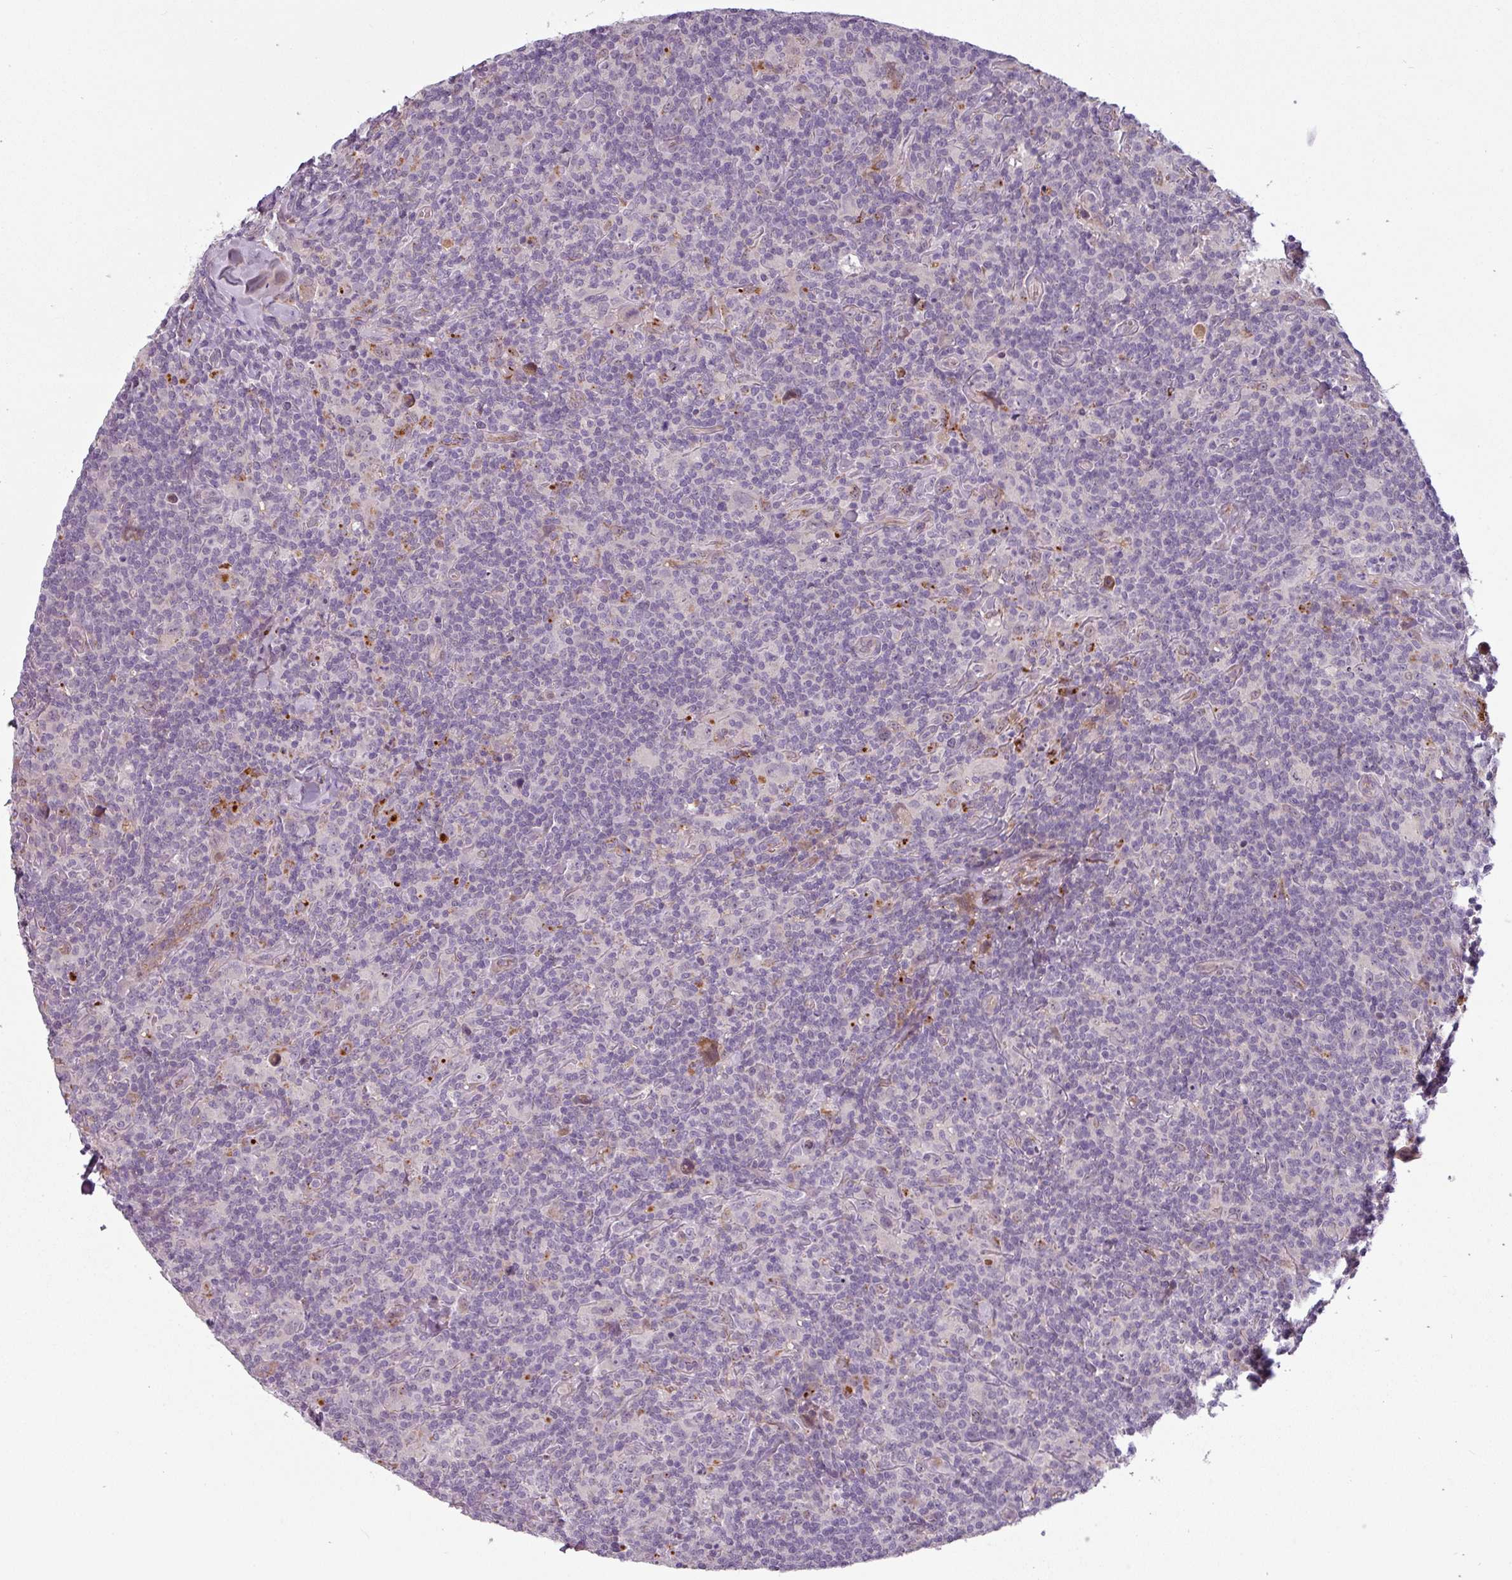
{"staining": {"intensity": "negative", "quantity": "none", "location": "none"}, "tissue": "lymphoma", "cell_type": "Tumor cells", "image_type": "cancer", "snomed": [{"axis": "morphology", "description": "Hodgkin's disease, NOS"}, {"axis": "topography", "description": "Lymph node"}], "caption": "This is a photomicrograph of immunohistochemistry (IHC) staining of lymphoma, which shows no expression in tumor cells.", "gene": "C2orf16", "patient": {"sex": "female", "age": 18}}